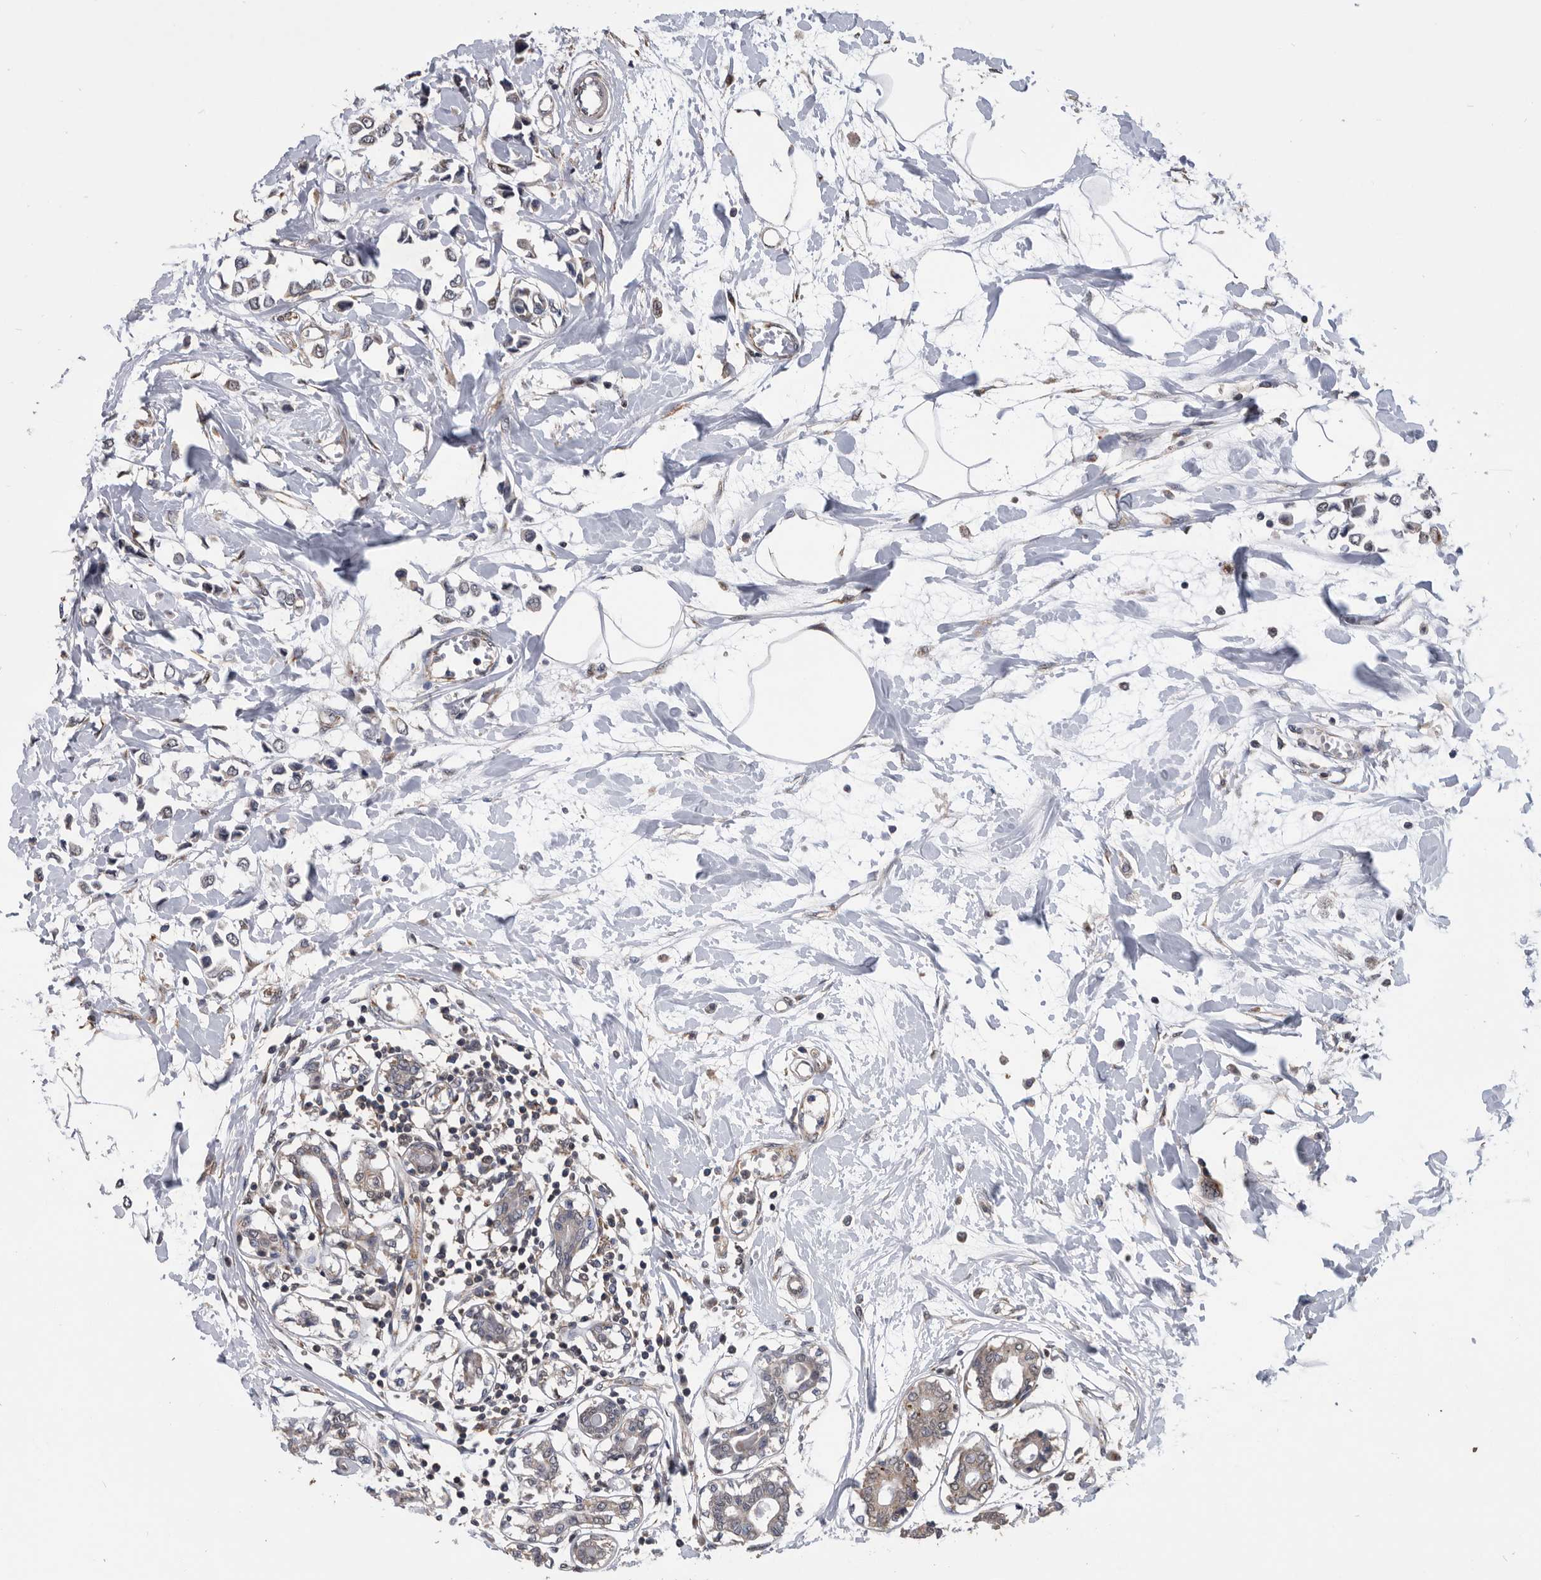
{"staining": {"intensity": "weak", "quantity": "<25%", "location": "cytoplasmic/membranous"}, "tissue": "breast cancer", "cell_type": "Tumor cells", "image_type": "cancer", "snomed": [{"axis": "morphology", "description": "Lobular carcinoma"}, {"axis": "topography", "description": "Breast"}], "caption": "DAB immunohistochemical staining of lobular carcinoma (breast) reveals no significant expression in tumor cells.", "gene": "NRBP1", "patient": {"sex": "female", "age": 51}}